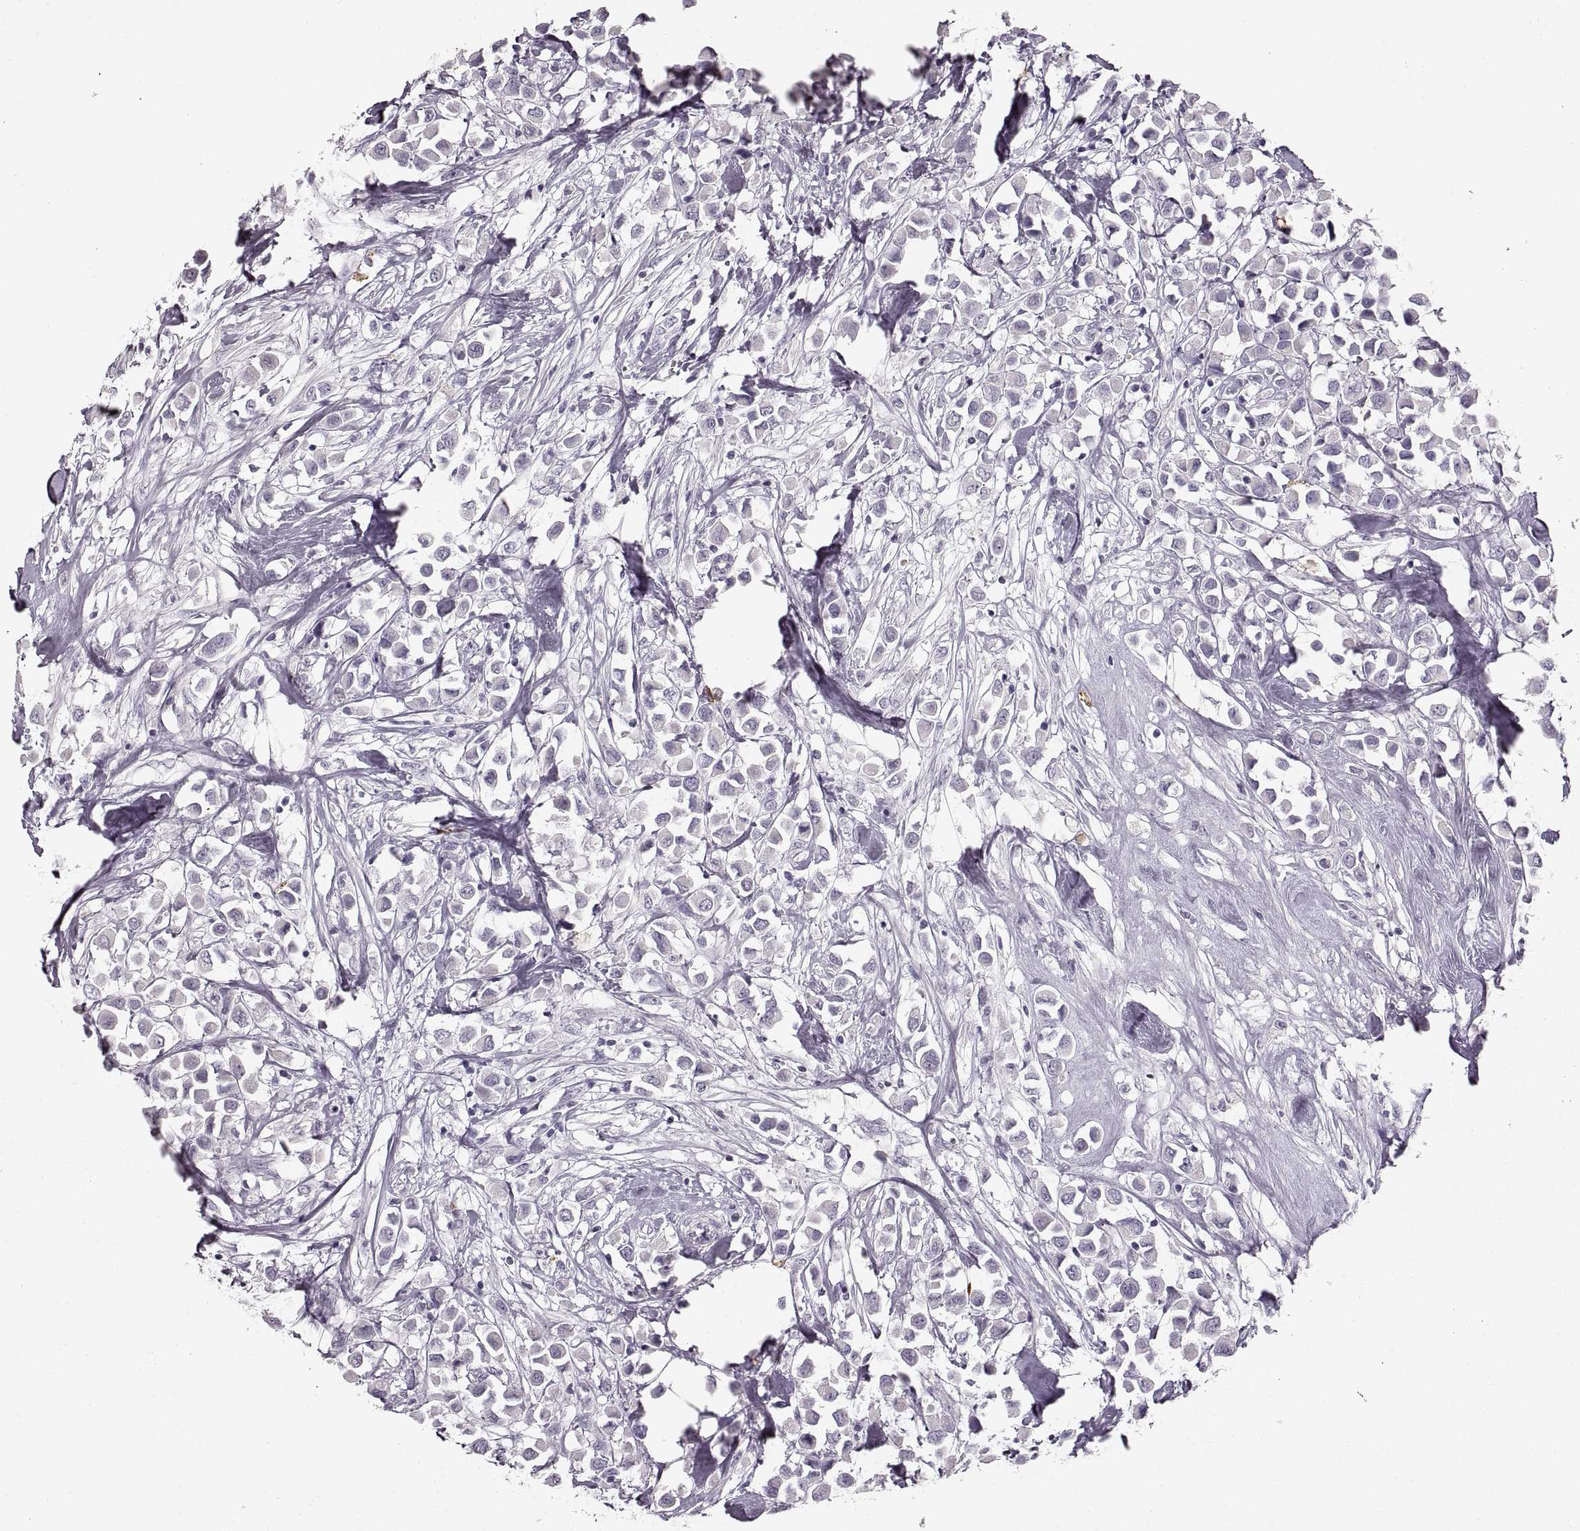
{"staining": {"intensity": "negative", "quantity": "none", "location": "none"}, "tissue": "breast cancer", "cell_type": "Tumor cells", "image_type": "cancer", "snomed": [{"axis": "morphology", "description": "Duct carcinoma"}, {"axis": "topography", "description": "Breast"}], "caption": "A high-resolution image shows IHC staining of breast invasive ductal carcinoma, which shows no significant positivity in tumor cells.", "gene": "CNTN1", "patient": {"sex": "female", "age": 61}}